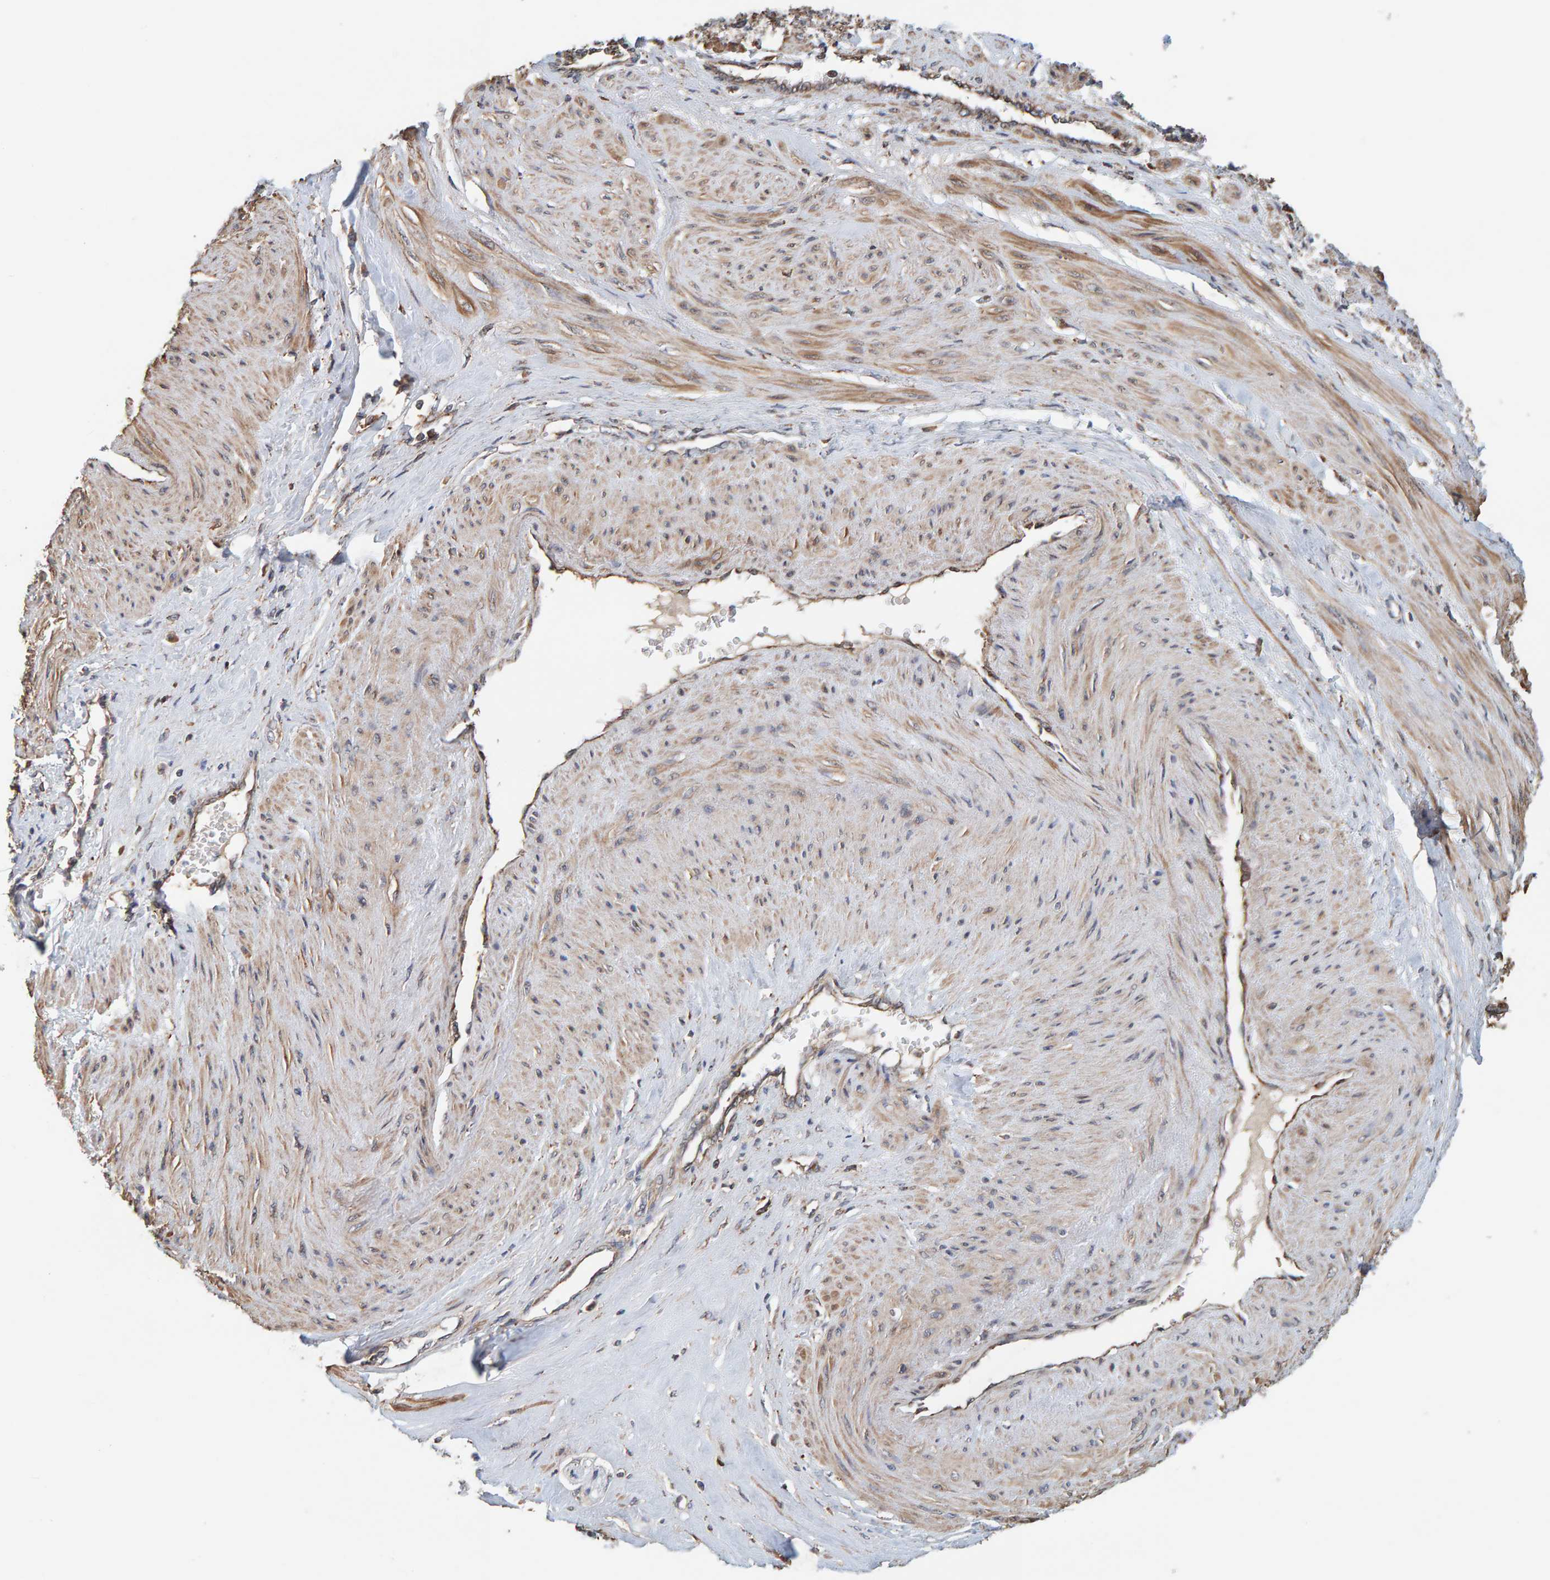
{"staining": {"intensity": "moderate", "quantity": ">75%", "location": "cytoplasmic/membranous"}, "tissue": "smooth muscle", "cell_type": "Smooth muscle cells", "image_type": "normal", "snomed": [{"axis": "morphology", "description": "Normal tissue, NOS"}, {"axis": "topography", "description": "Endometrium"}], "caption": "The image reveals immunohistochemical staining of unremarkable smooth muscle. There is moderate cytoplasmic/membranous positivity is identified in about >75% of smooth muscle cells.", "gene": "PLA2G3", "patient": {"sex": "female", "age": 33}}